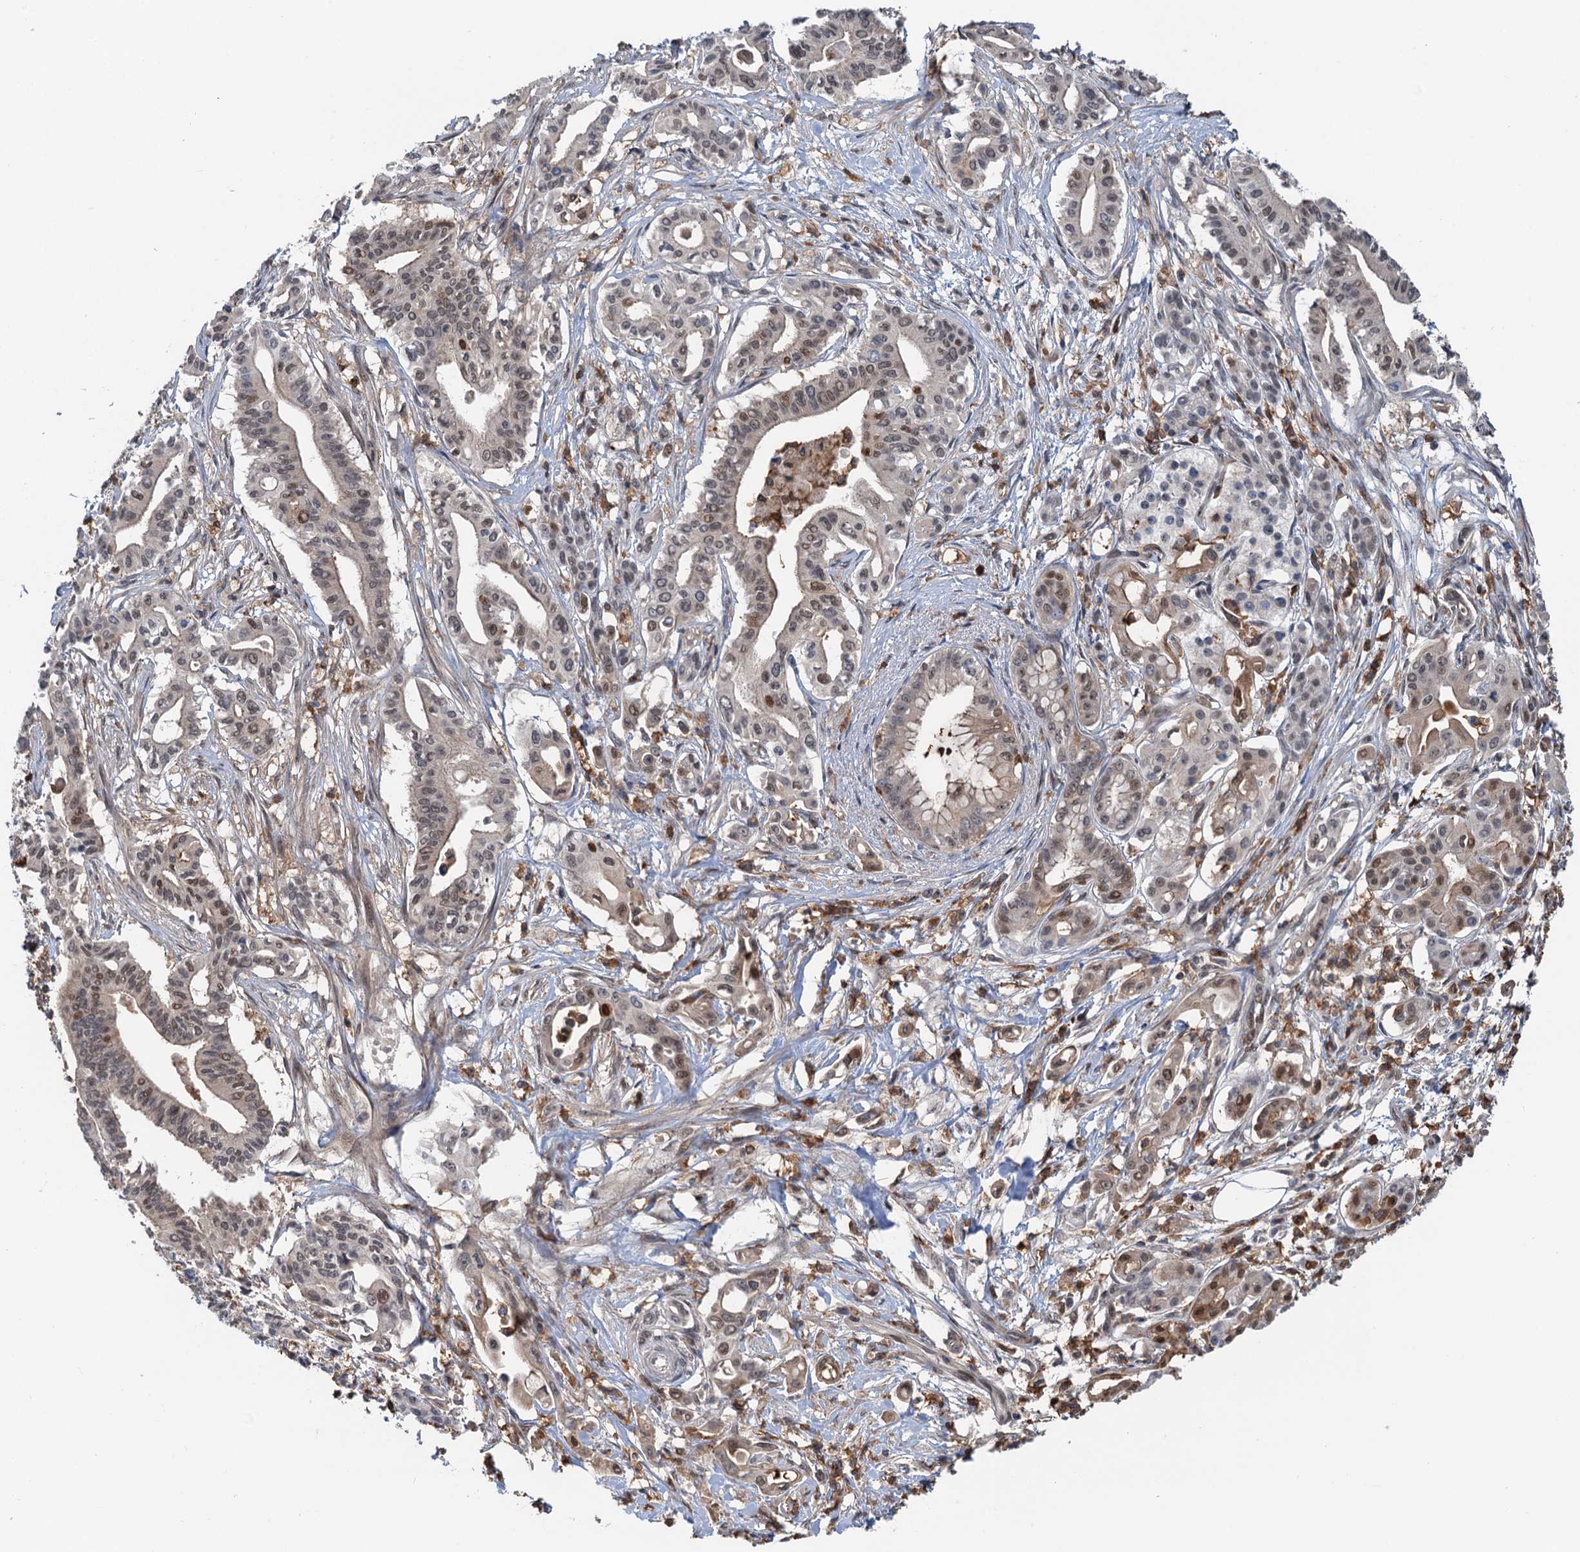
{"staining": {"intensity": "moderate", "quantity": "25%-75%", "location": "nuclear"}, "tissue": "pancreatic cancer", "cell_type": "Tumor cells", "image_type": "cancer", "snomed": [{"axis": "morphology", "description": "Adenocarcinoma, NOS"}, {"axis": "topography", "description": "Pancreas"}], "caption": "An image of pancreatic cancer (adenocarcinoma) stained for a protein displays moderate nuclear brown staining in tumor cells.", "gene": "ZNF609", "patient": {"sex": "female", "age": 77}}